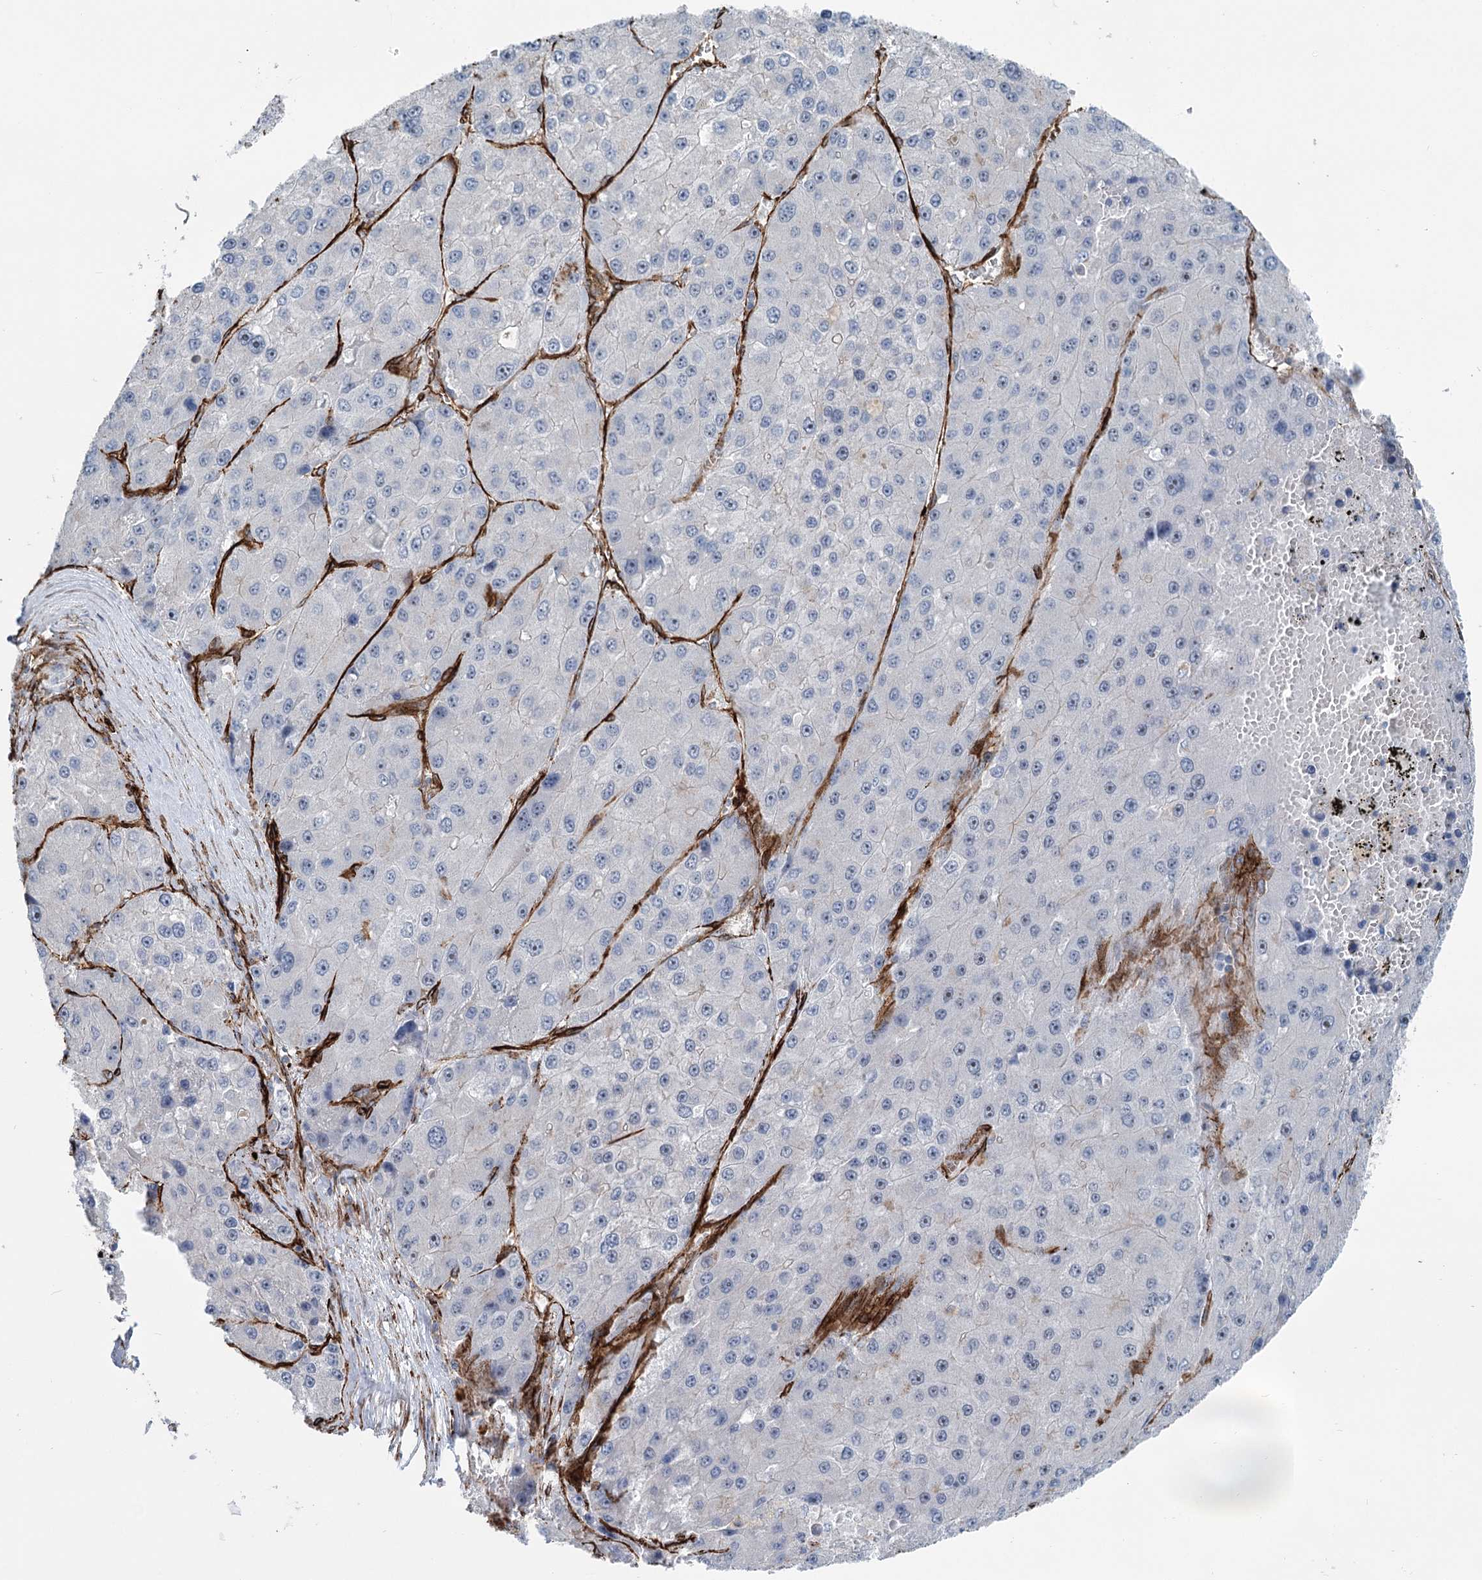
{"staining": {"intensity": "negative", "quantity": "none", "location": "none"}, "tissue": "liver cancer", "cell_type": "Tumor cells", "image_type": "cancer", "snomed": [{"axis": "morphology", "description": "Carcinoma, Hepatocellular, NOS"}, {"axis": "topography", "description": "Liver"}], "caption": "This is a micrograph of IHC staining of liver cancer, which shows no positivity in tumor cells.", "gene": "IQSEC1", "patient": {"sex": "female", "age": 73}}